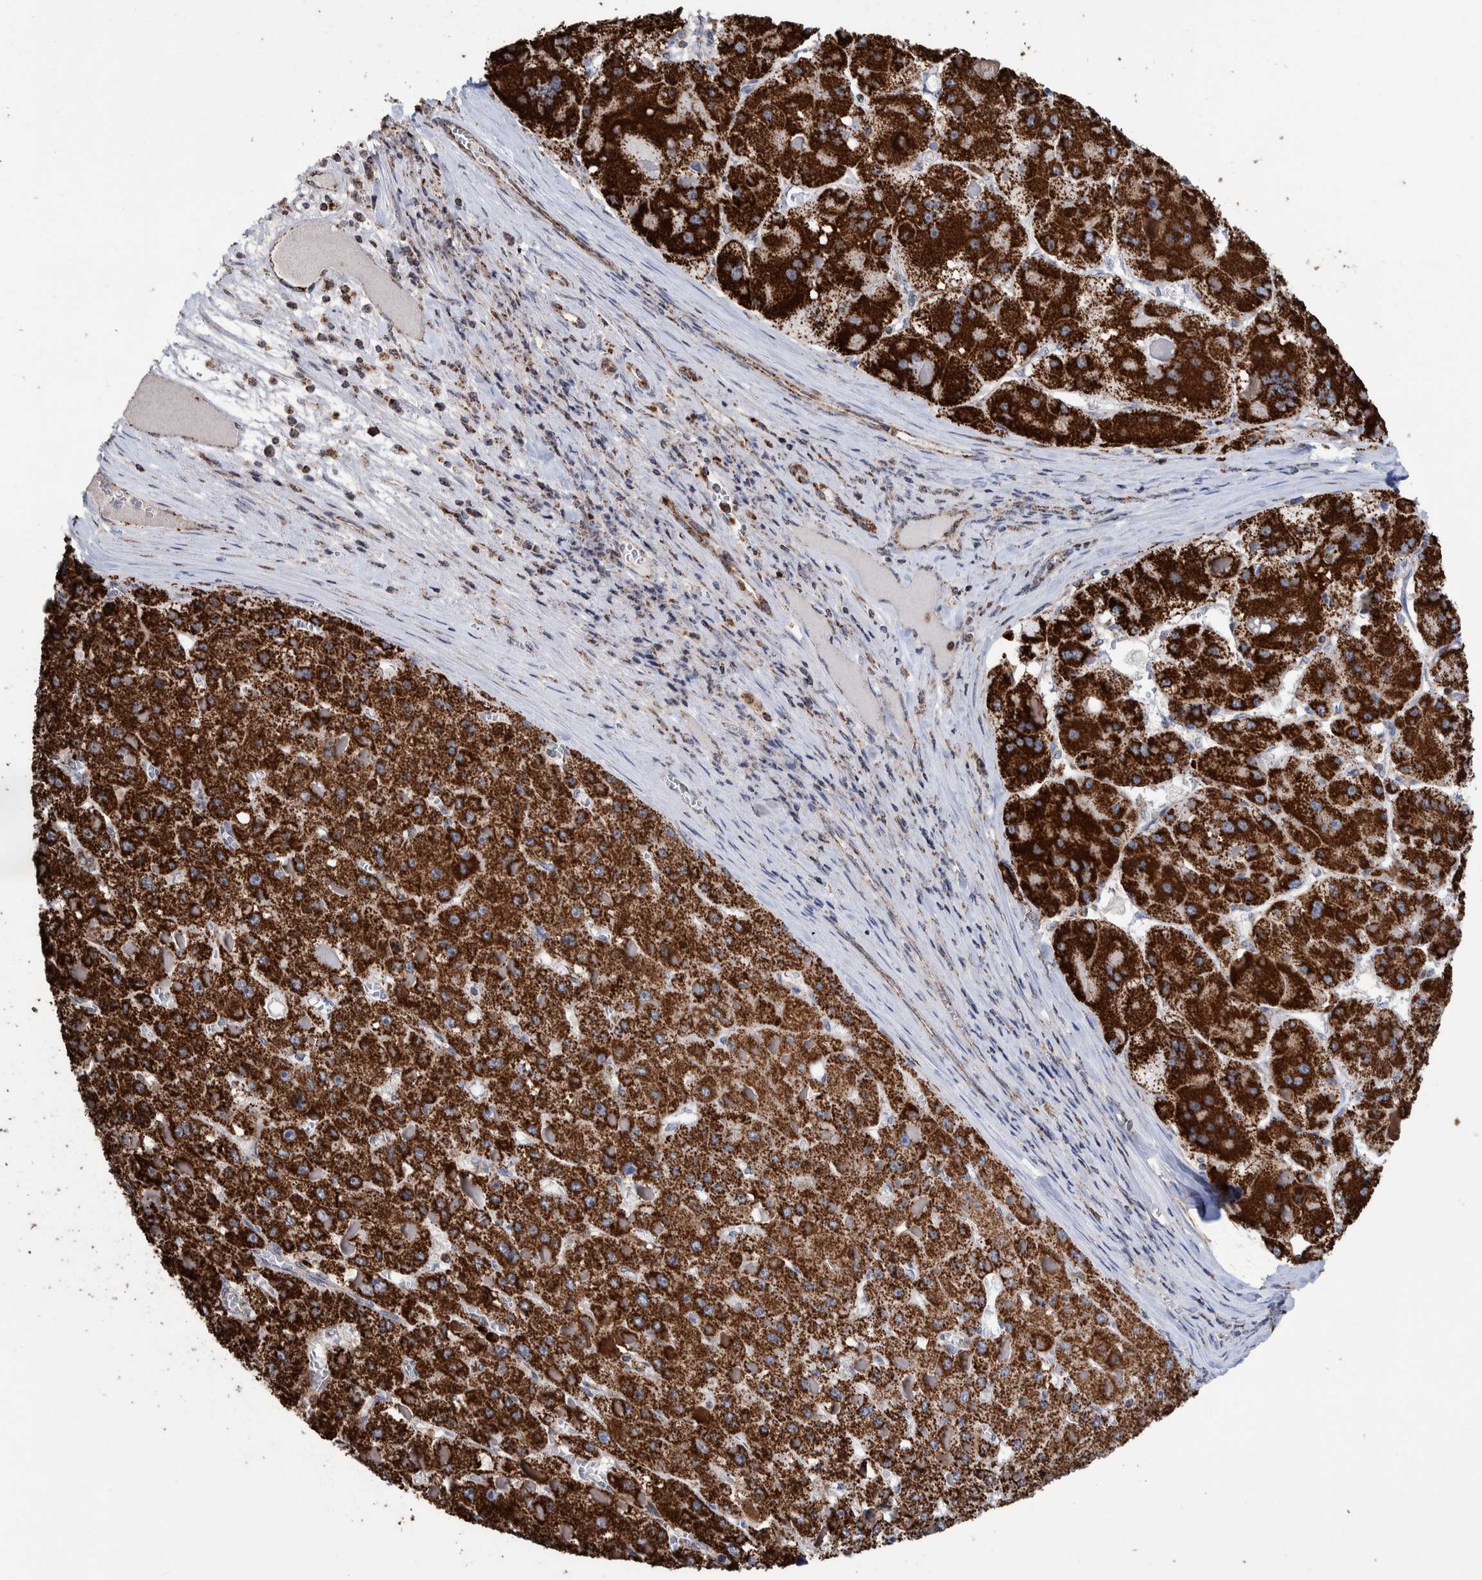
{"staining": {"intensity": "strong", "quantity": ">75%", "location": "cytoplasmic/membranous"}, "tissue": "liver cancer", "cell_type": "Tumor cells", "image_type": "cancer", "snomed": [{"axis": "morphology", "description": "Carcinoma, Hepatocellular, NOS"}, {"axis": "topography", "description": "Liver"}], "caption": "The micrograph displays a brown stain indicating the presence of a protein in the cytoplasmic/membranous of tumor cells in liver hepatocellular carcinoma. Using DAB (brown) and hematoxylin (blue) stains, captured at high magnification using brightfield microscopy.", "gene": "DECR1", "patient": {"sex": "female", "age": 73}}